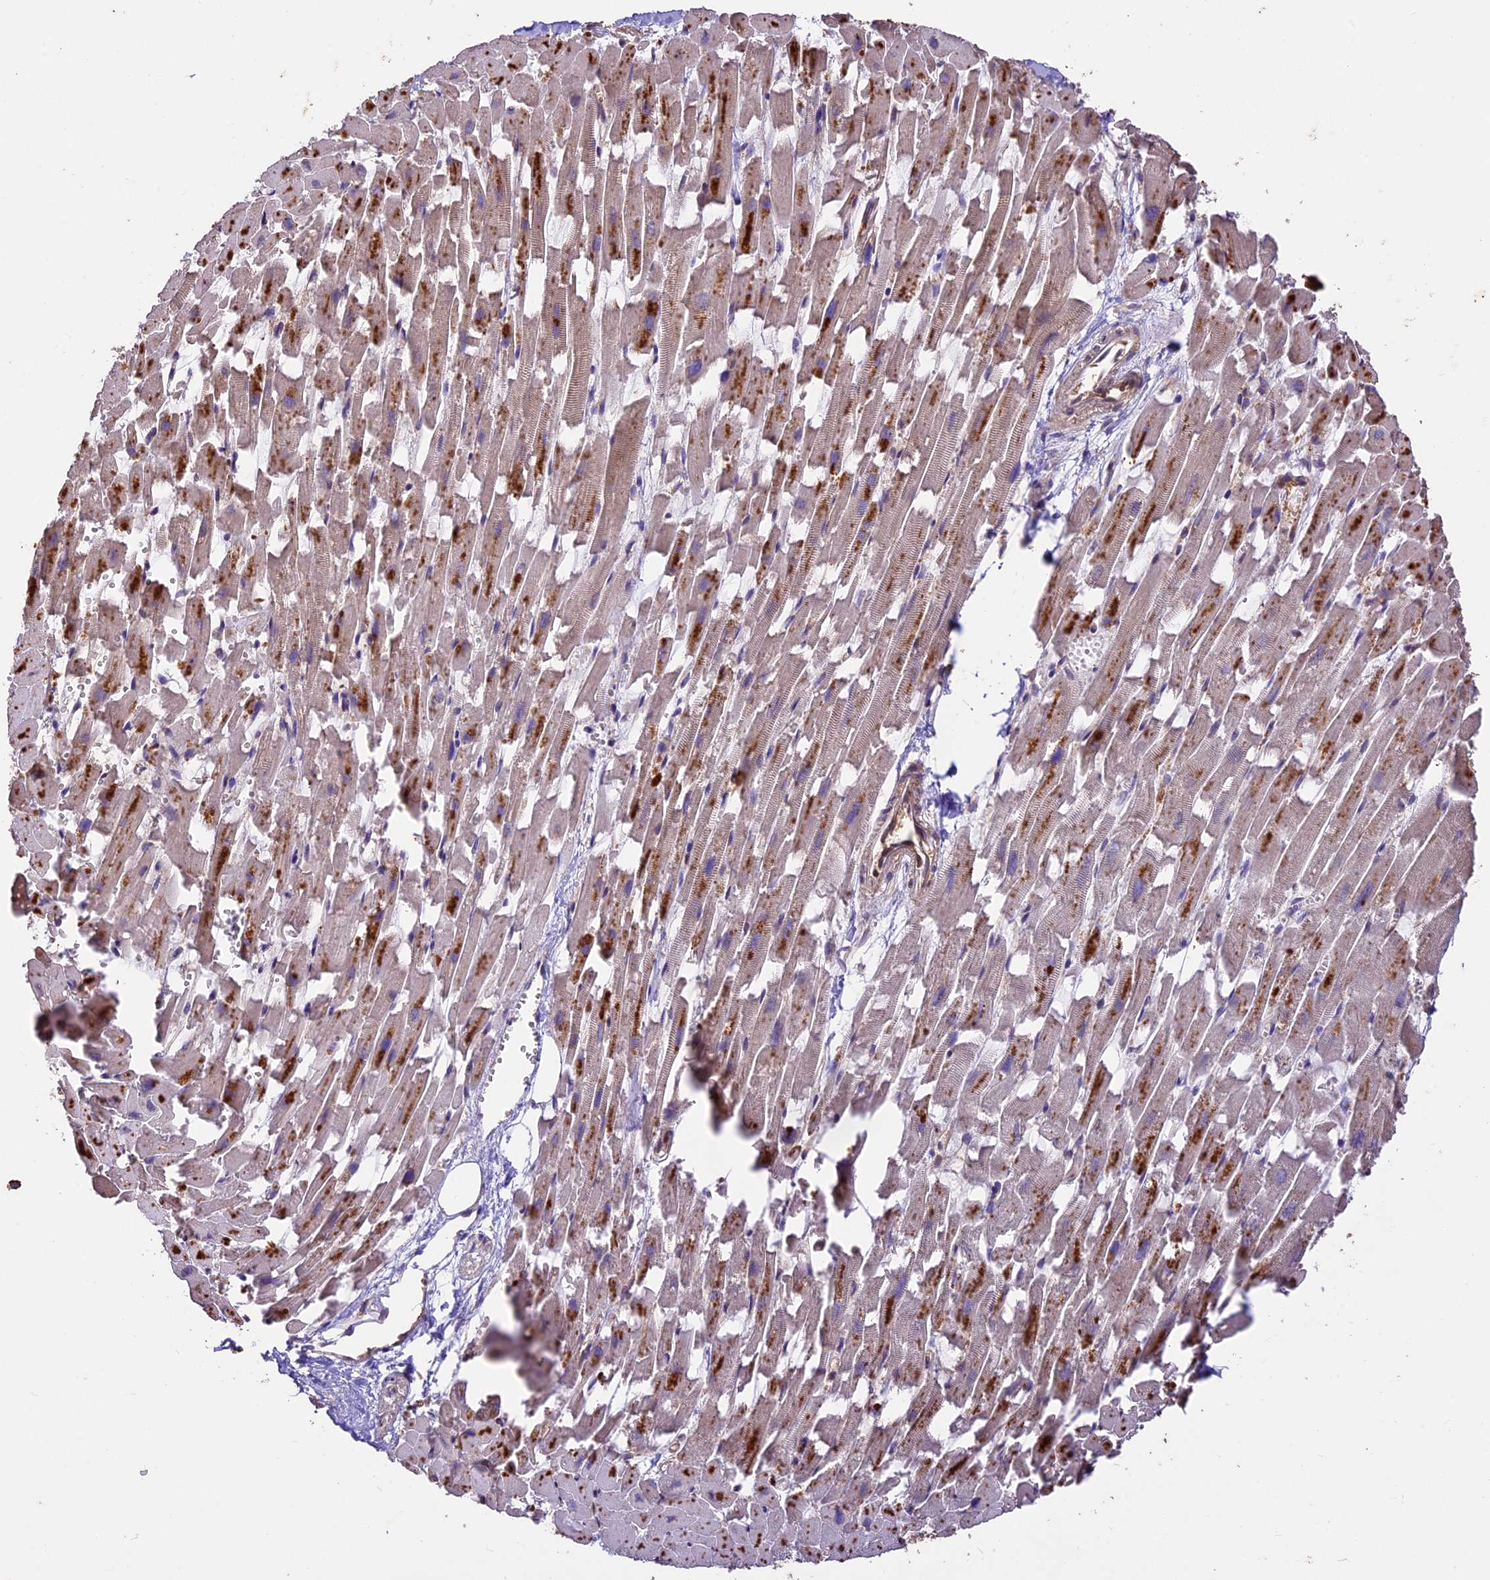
{"staining": {"intensity": "moderate", "quantity": ">75%", "location": "cytoplasmic/membranous"}, "tissue": "heart muscle", "cell_type": "Cardiomyocytes", "image_type": "normal", "snomed": [{"axis": "morphology", "description": "Normal tissue, NOS"}, {"axis": "topography", "description": "Heart"}], "caption": "Immunohistochemistry (DAB) staining of normal human heart muscle reveals moderate cytoplasmic/membranous protein expression in about >75% of cardiomyocytes. The staining was performed using DAB (3,3'-diaminobenzidine) to visualize the protein expression in brown, while the nuclei were stained in blue with hematoxylin (Magnification: 20x).", "gene": "KARS1", "patient": {"sex": "female", "age": 64}}